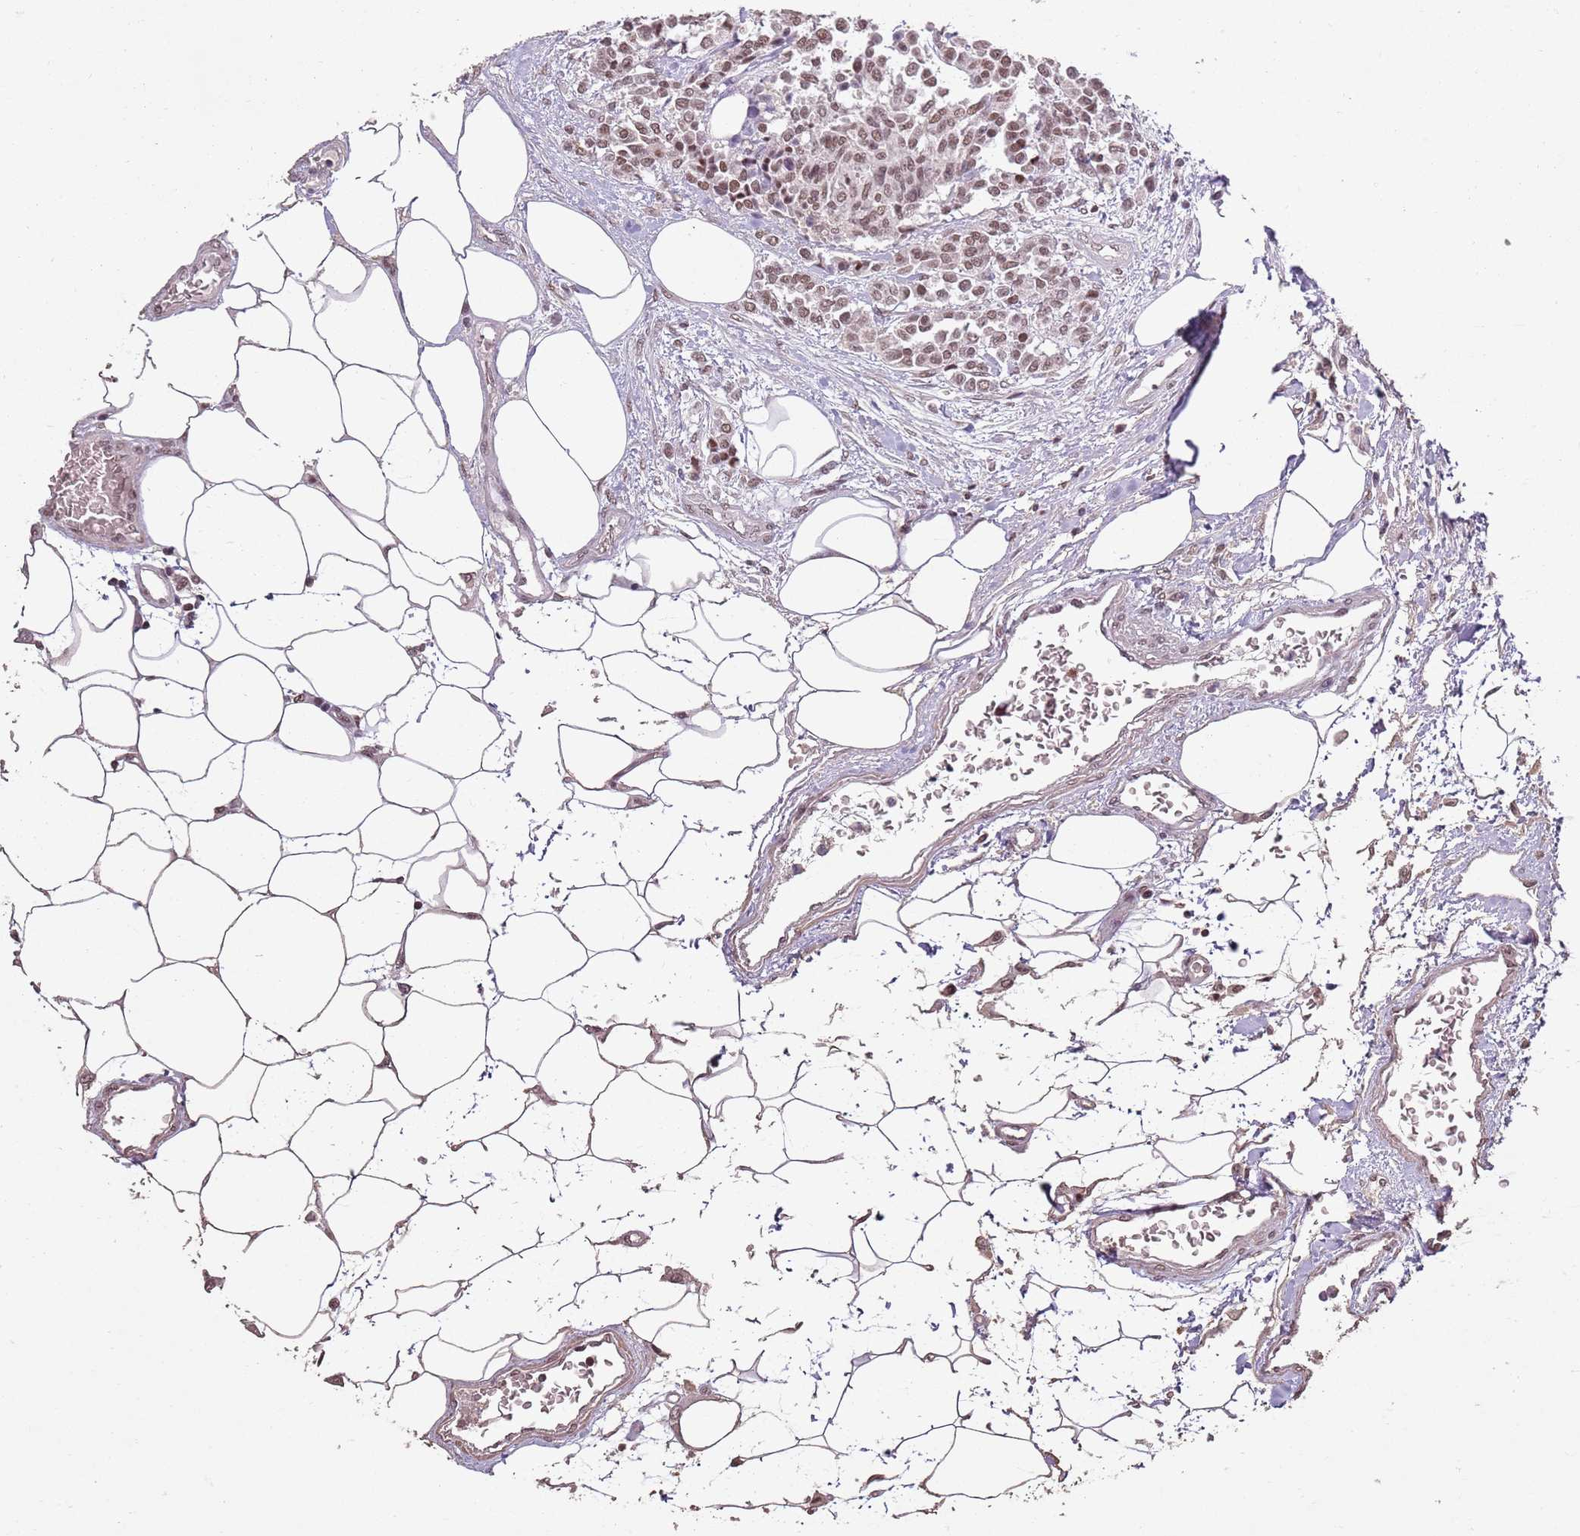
{"staining": {"intensity": "moderate", "quantity": ">75%", "location": "nuclear"}, "tissue": "carcinoid", "cell_type": "Tumor cells", "image_type": "cancer", "snomed": [{"axis": "morphology", "description": "Carcinoid, malignant, NOS"}, {"axis": "topography", "description": "Pancreas"}], "caption": "Carcinoid (malignant) stained for a protein (brown) demonstrates moderate nuclear positive expression in approximately >75% of tumor cells.", "gene": "ARL14EP", "patient": {"sex": "female", "age": 54}}